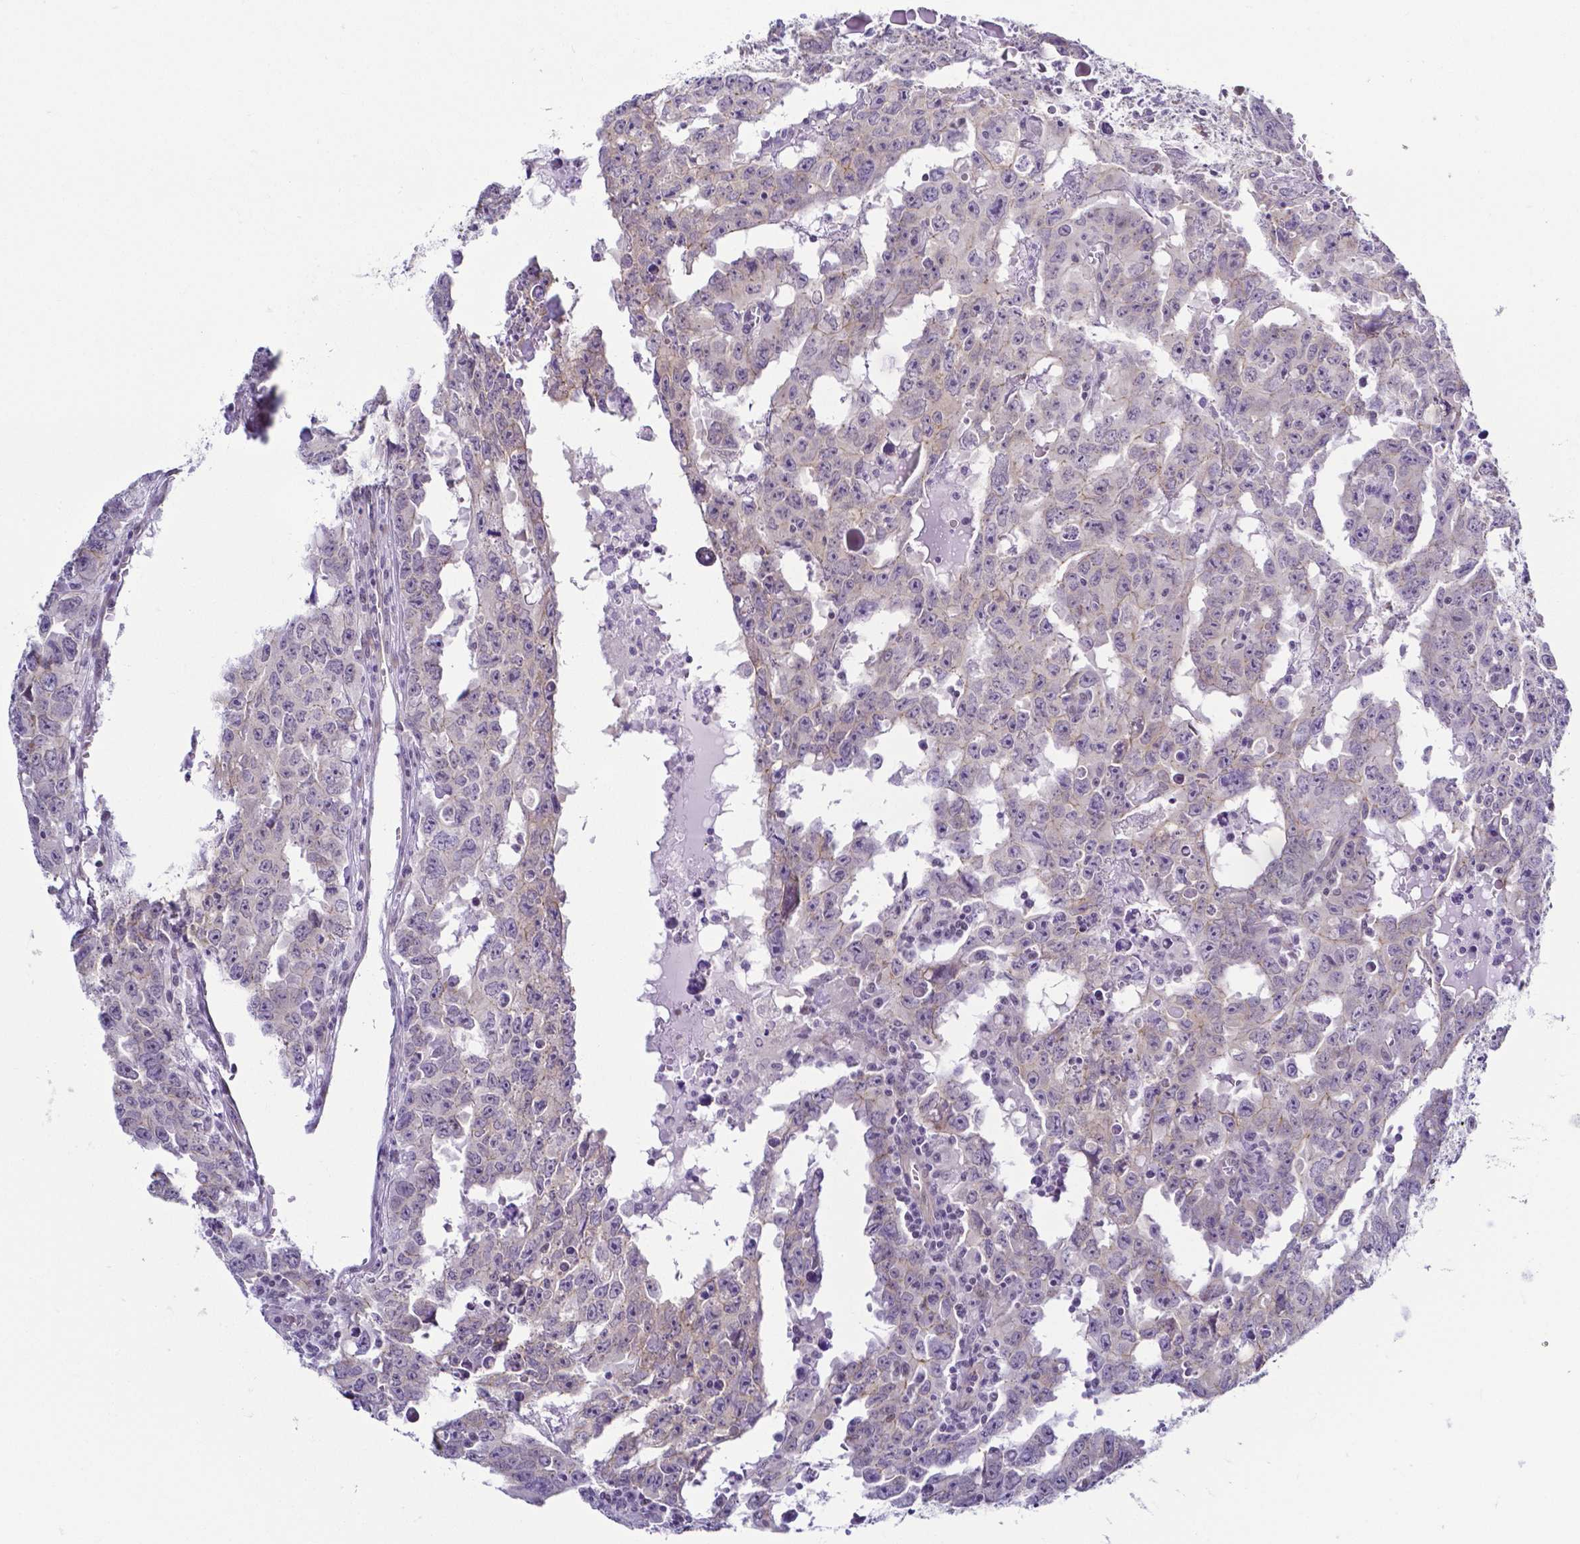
{"staining": {"intensity": "weak", "quantity": "<25%", "location": "cytoplasmic/membranous"}, "tissue": "testis cancer", "cell_type": "Tumor cells", "image_type": "cancer", "snomed": [{"axis": "morphology", "description": "Carcinoma, Embryonal, NOS"}, {"axis": "topography", "description": "Testis"}], "caption": "A high-resolution micrograph shows IHC staining of testis embryonal carcinoma, which exhibits no significant expression in tumor cells.", "gene": "FAM83G", "patient": {"sex": "male", "age": 22}}